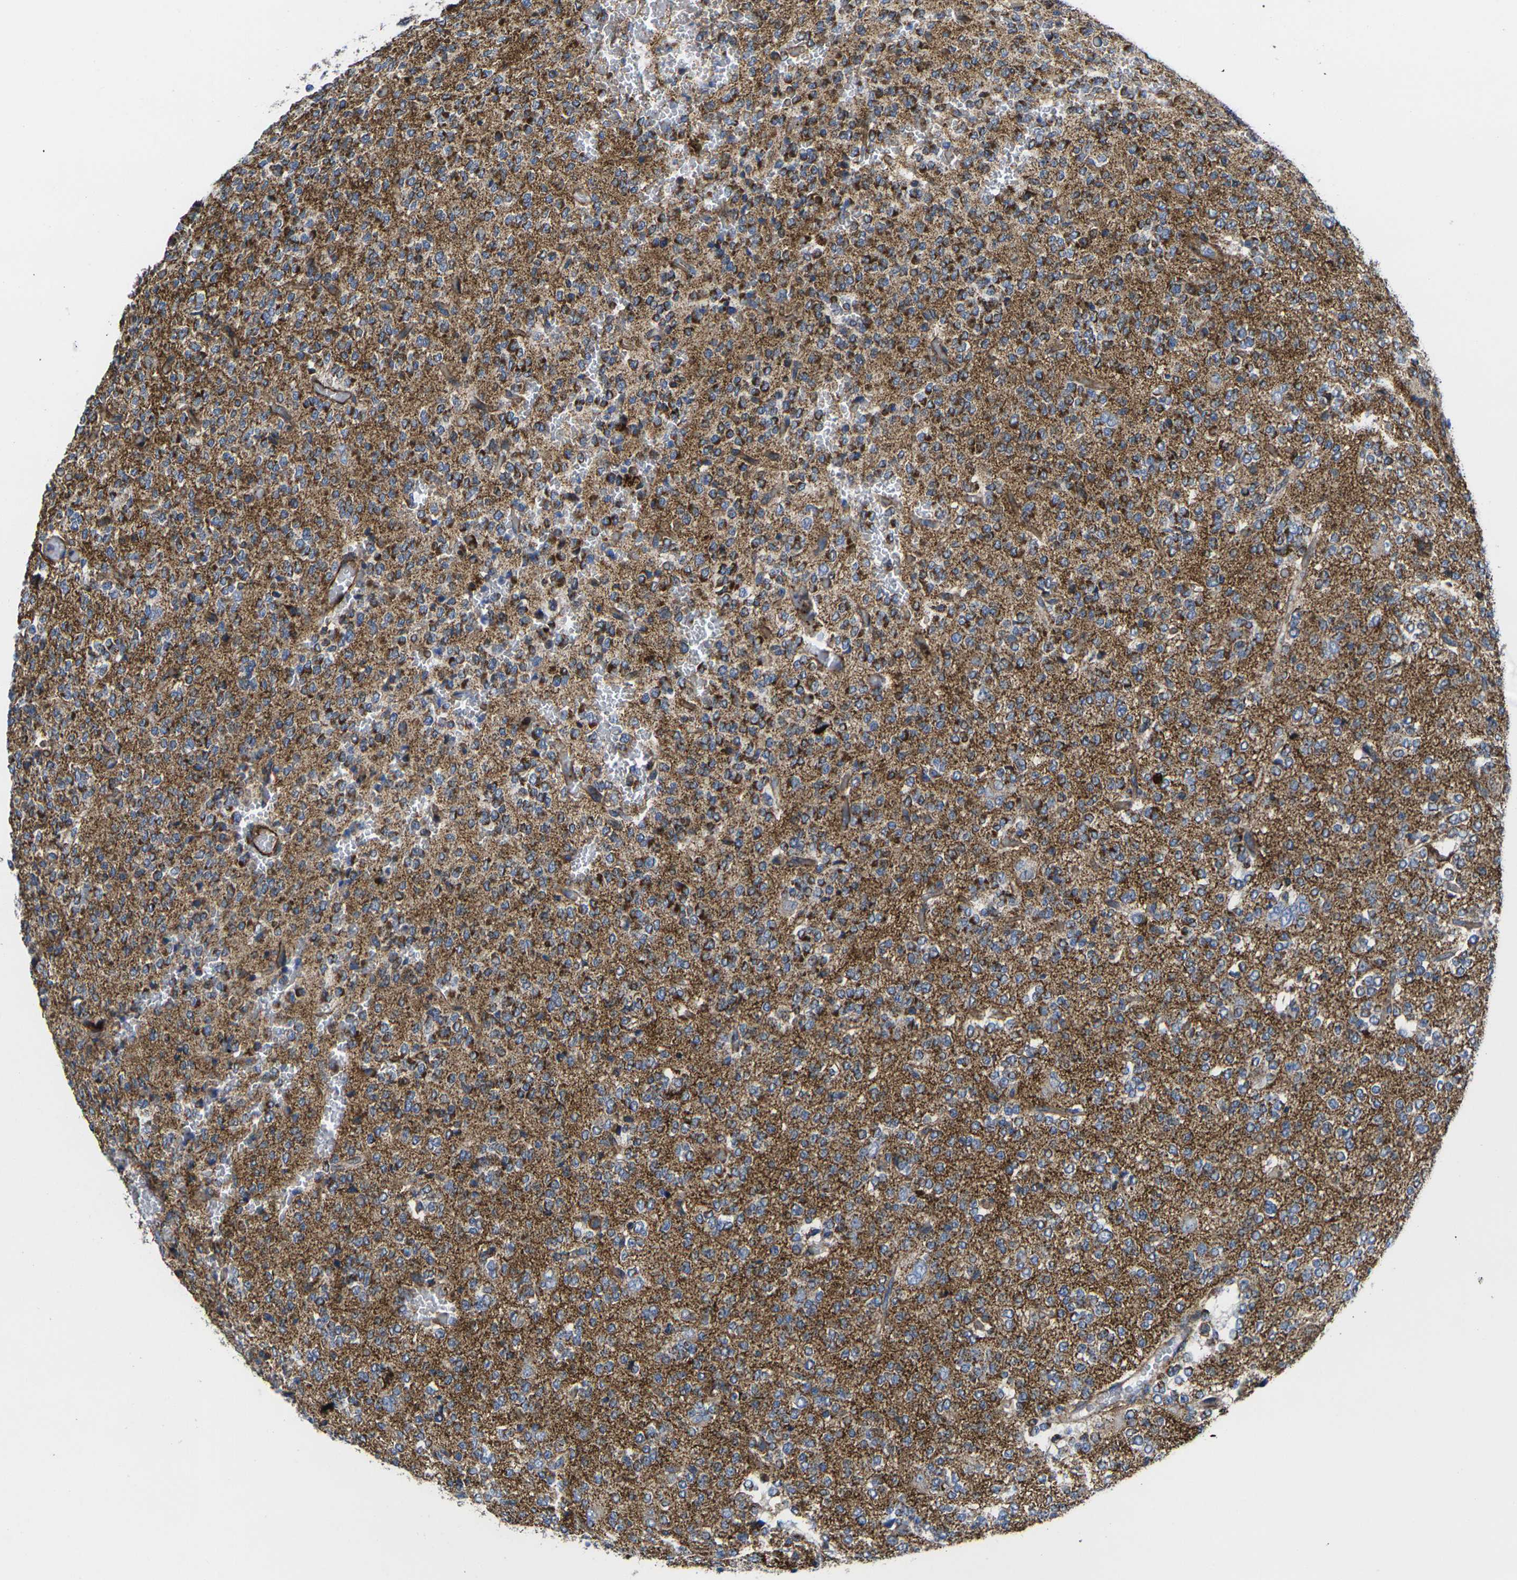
{"staining": {"intensity": "moderate", "quantity": "25%-75%", "location": "cytoplasmic/membranous"}, "tissue": "glioma", "cell_type": "Tumor cells", "image_type": "cancer", "snomed": [{"axis": "morphology", "description": "Glioma, malignant, Low grade"}, {"axis": "topography", "description": "Brain"}], "caption": "DAB (3,3'-diaminobenzidine) immunohistochemical staining of malignant glioma (low-grade) exhibits moderate cytoplasmic/membranous protein positivity in about 25%-75% of tumor cells.", "gene": "GPR4", "patient": {"sex": "male", "age": 38}}